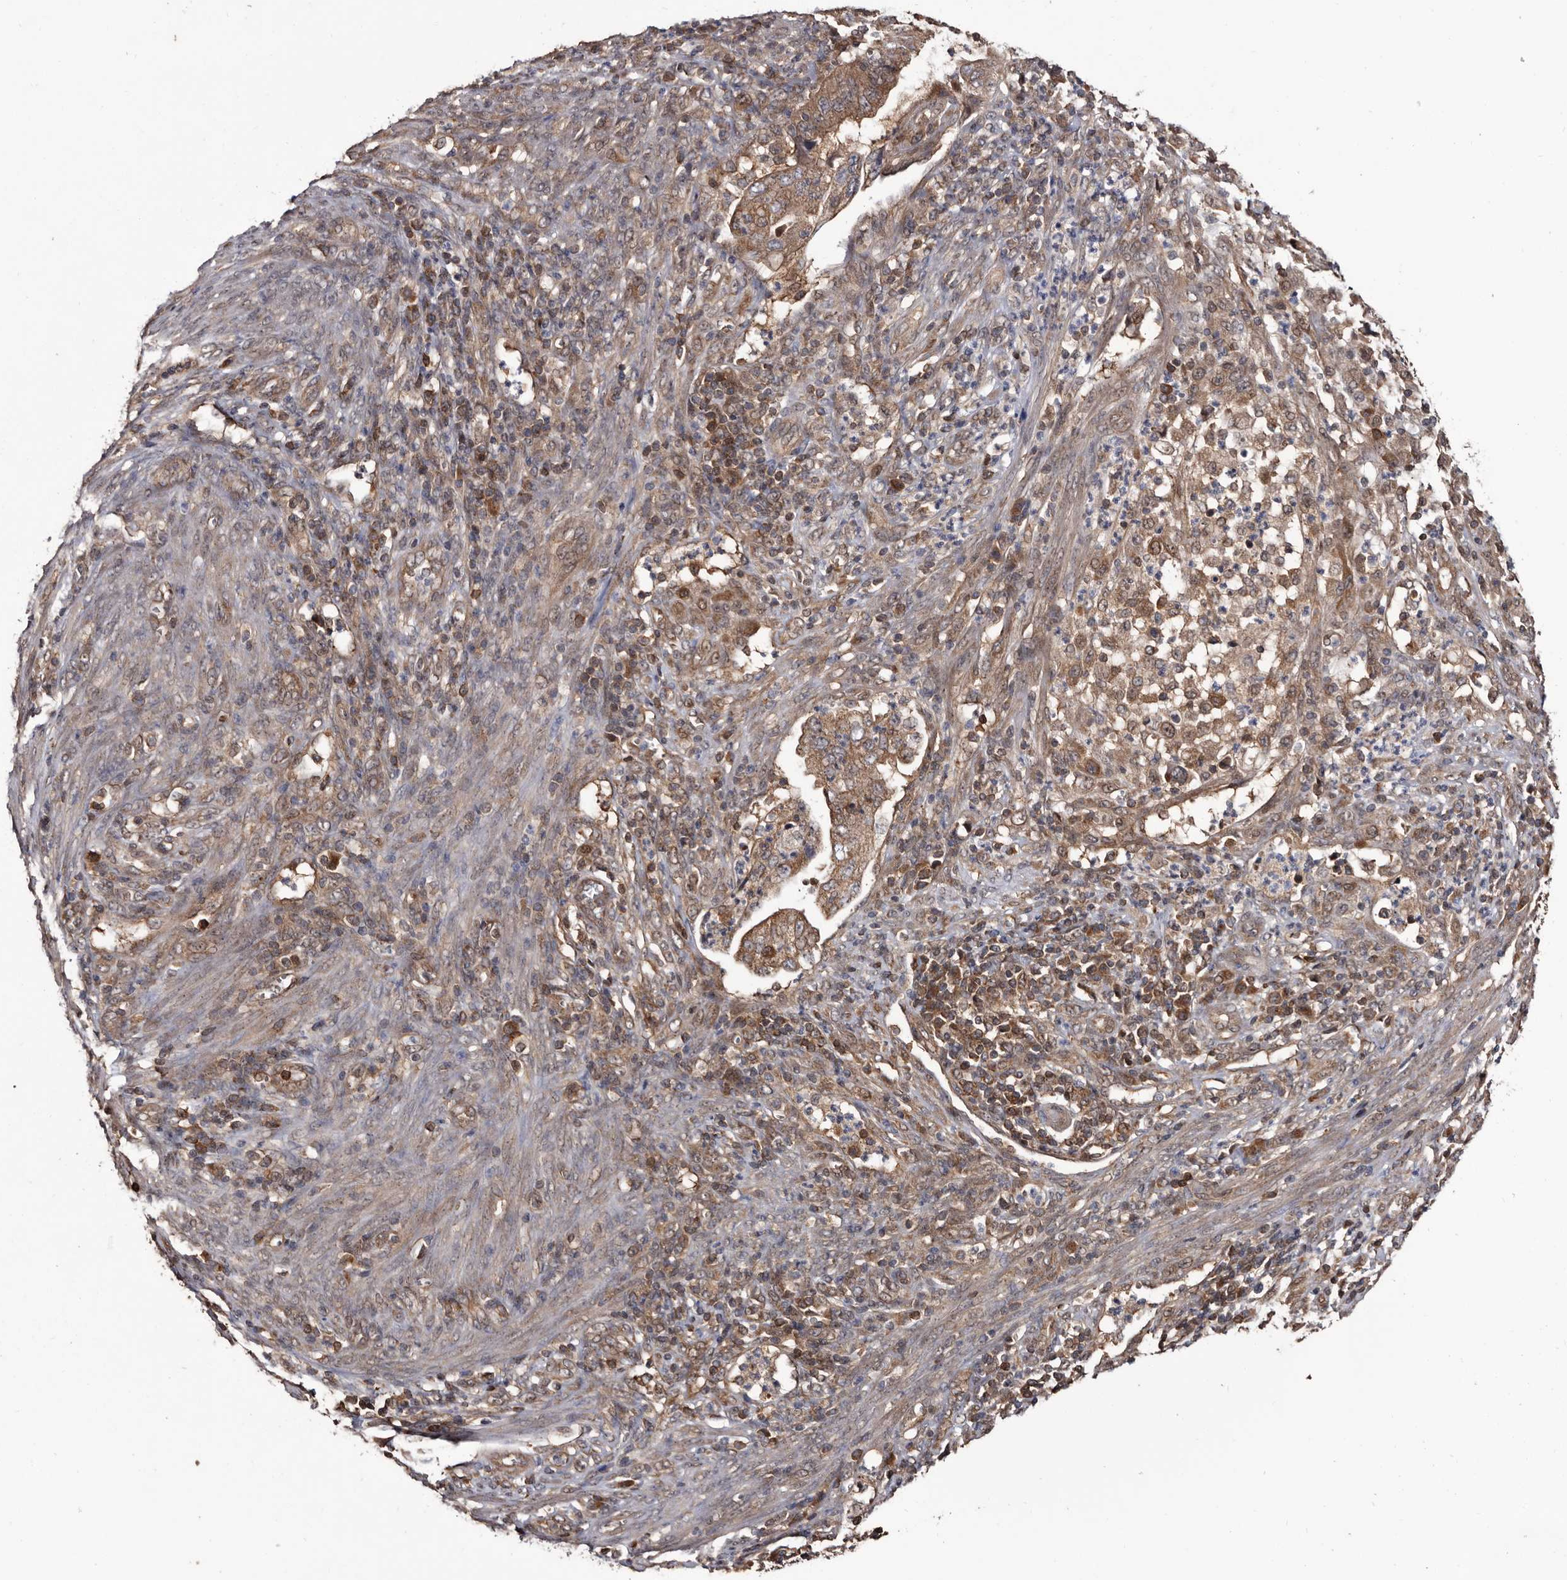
{"staining": {"intensity": "moderate", "quantity": ">75%", "location": "cytoplasmic/membranous"}, "tissue": "endometrial cancer", "cell_type": "Tumor cells", "image_type": "cancer", "snomed": [{"axis": "morphology", "description": "Adenocarcinoma, NOS"}, {"axis": "topography", "description": "Endometrium"}], "caption": "An image of human endometrial cancer stained for a protein demonstrates moderate cytoplasmic/membranous brown staining in tumor cells.", "gene": "TTI2", "patient": {"sex": "female", "age": 51}}